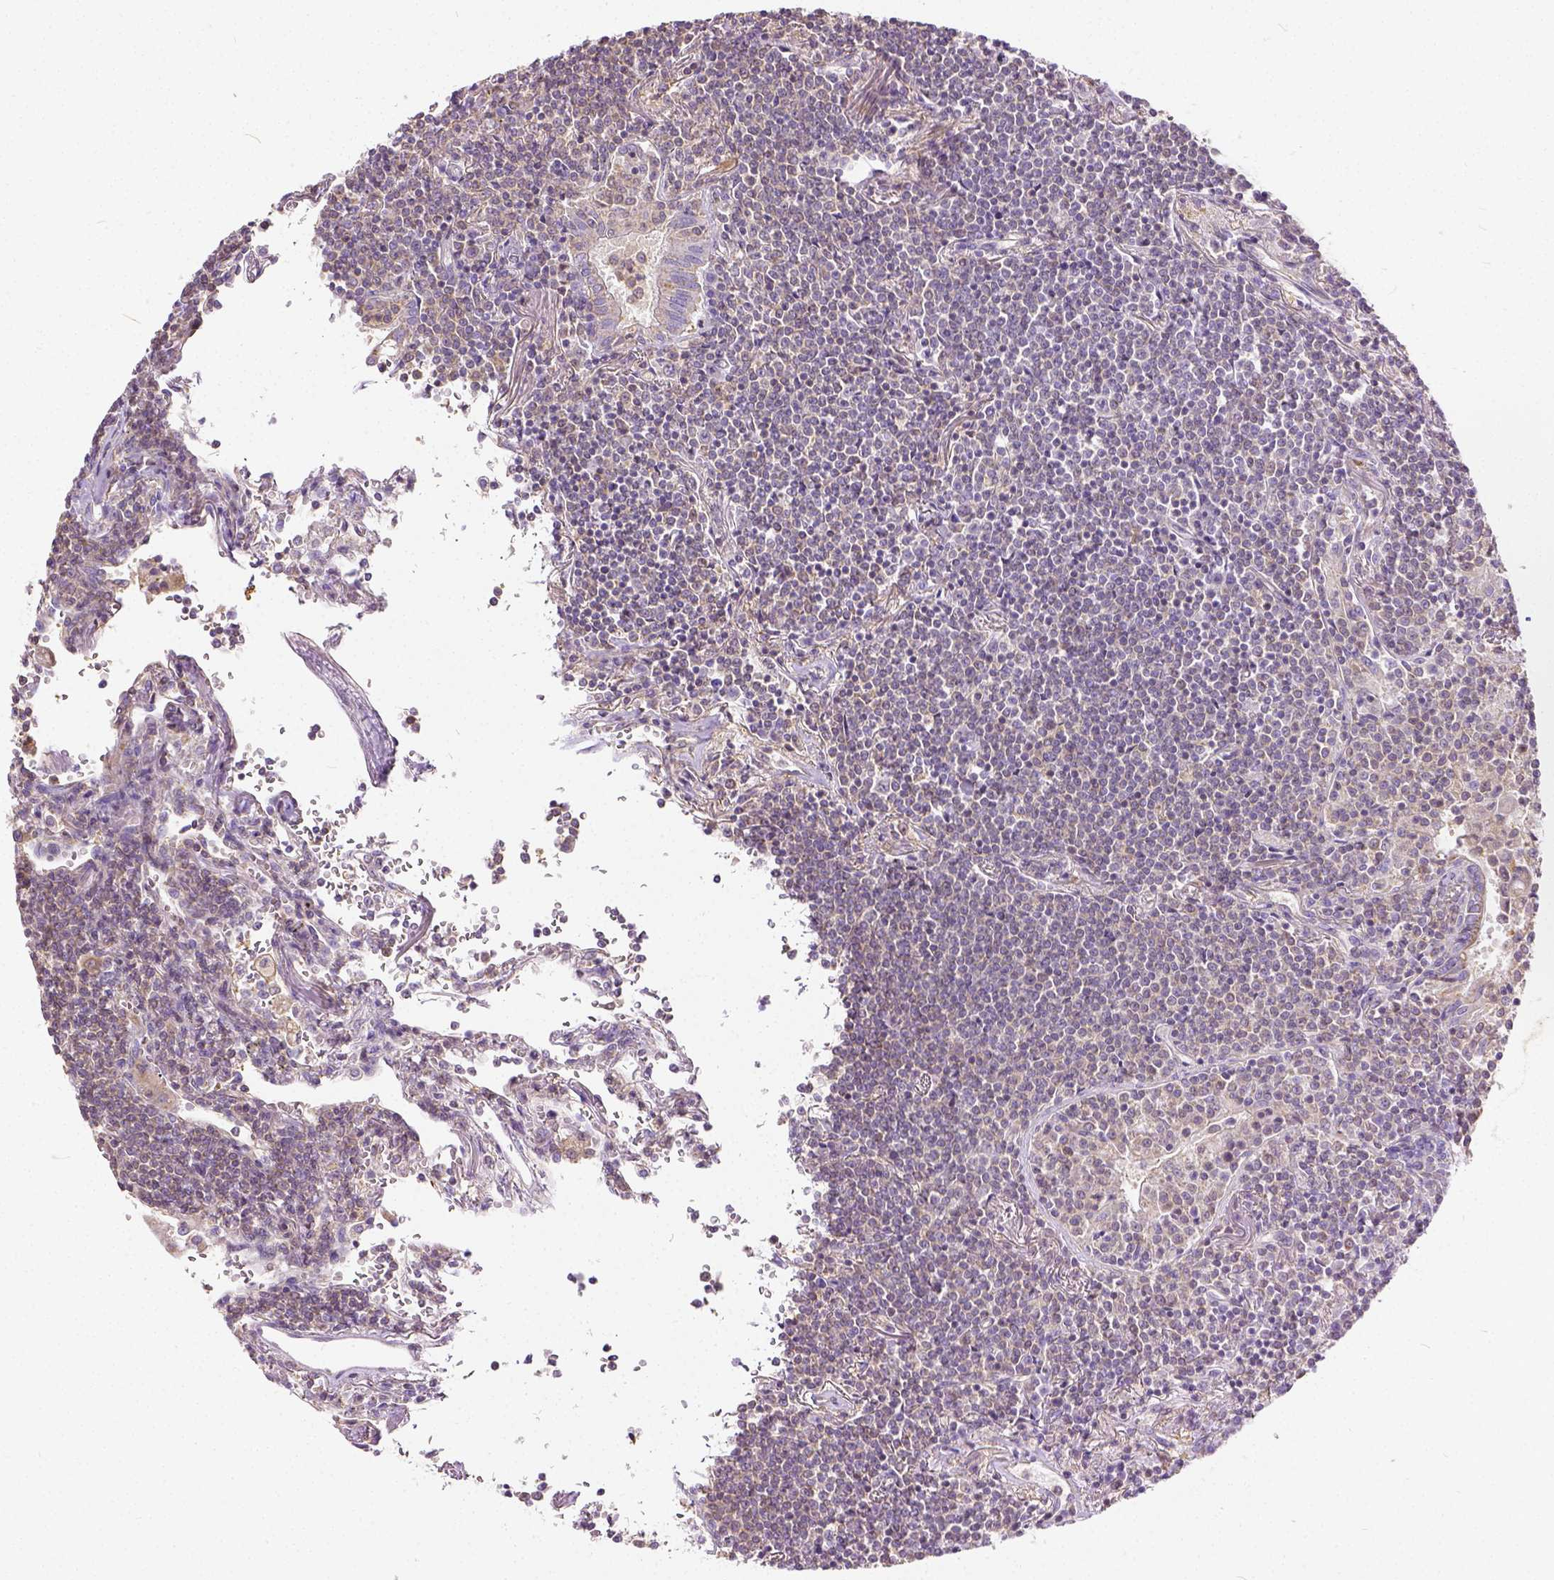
{"staining": {"intensity": "negative", "quantity": "none", "location": "none"}, "tissue": "lymphoma", "cell_type": "Tumor cells", "image_type": "cancer", "snomed": [{"axis": "morphology", "description": "Malignant lymphoma, non-Hodgkin's type, Low grade"}, {"axis": "topography", "description": "Lung"}], "caption": "The micrograph exhibits no staining of tumor cells in malignant lymphoma, non-Hodgkin's type (low-grade).", "gene": "CADM4", "patient": {"sex": "female", "age": 71}}